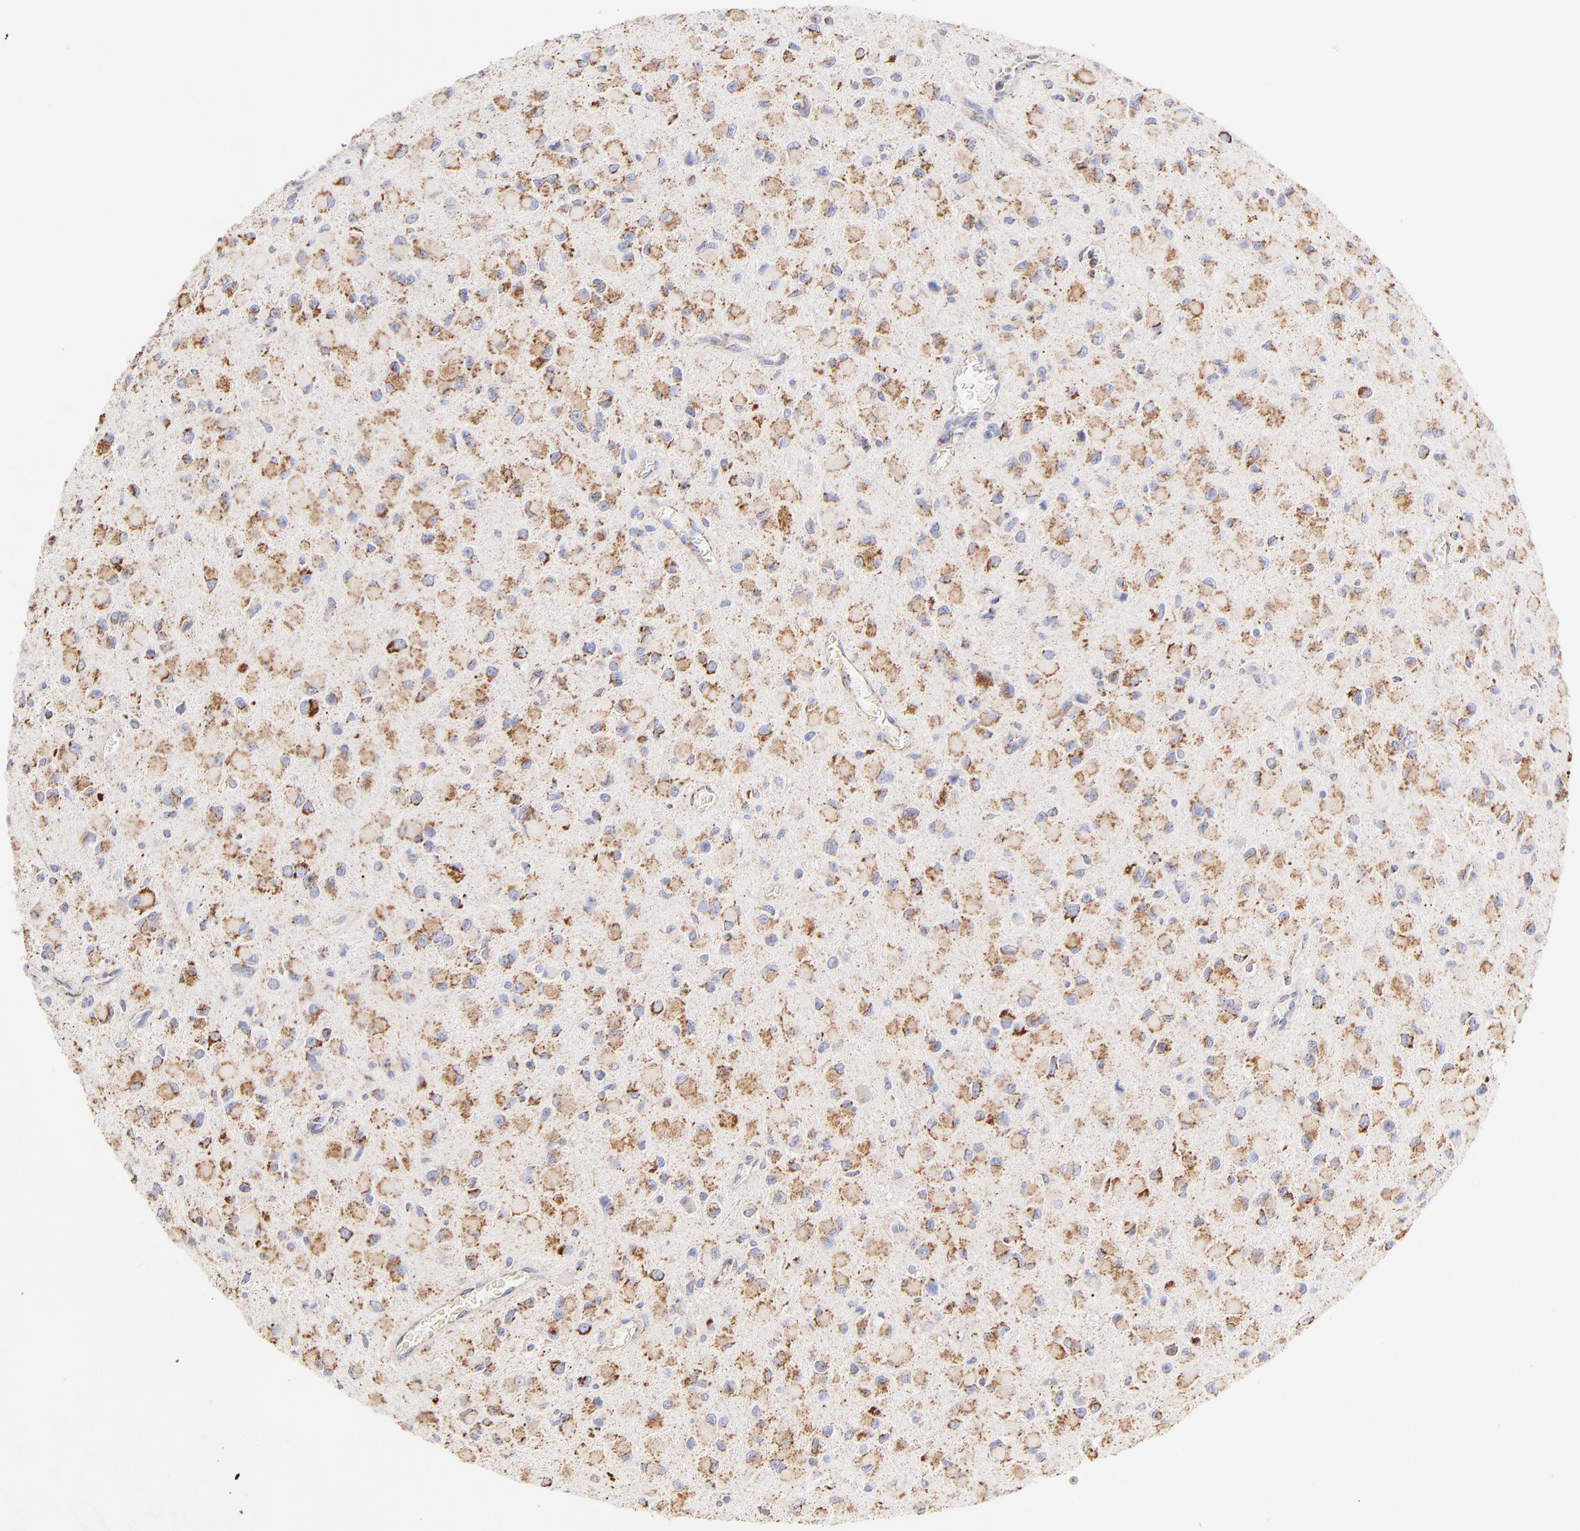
{"staining": {"intensity": "moderate", "quantity": "25%-75%", "location": "cytoplasmic/membranous"}, "tissue": "glioma", "cell_type": "Tumor cells", "image_type": "cancer", "snomed": [{"axis": "morphology", "description": "Glioma, malignant, Low grade"}, {"axis": "topography", "description": "Brain"}], "caption": "Tumor cells display medium levels of moderate cytoplasmic/membranous expression in about 25%-75% of cells in human glioma. (DAB (3,3'-diaminobenzidine) IHC, brown staining for protein, blue staining for nuclei).", "gene": "ECH1", "patient": {"sex": "male", "age": 42}}